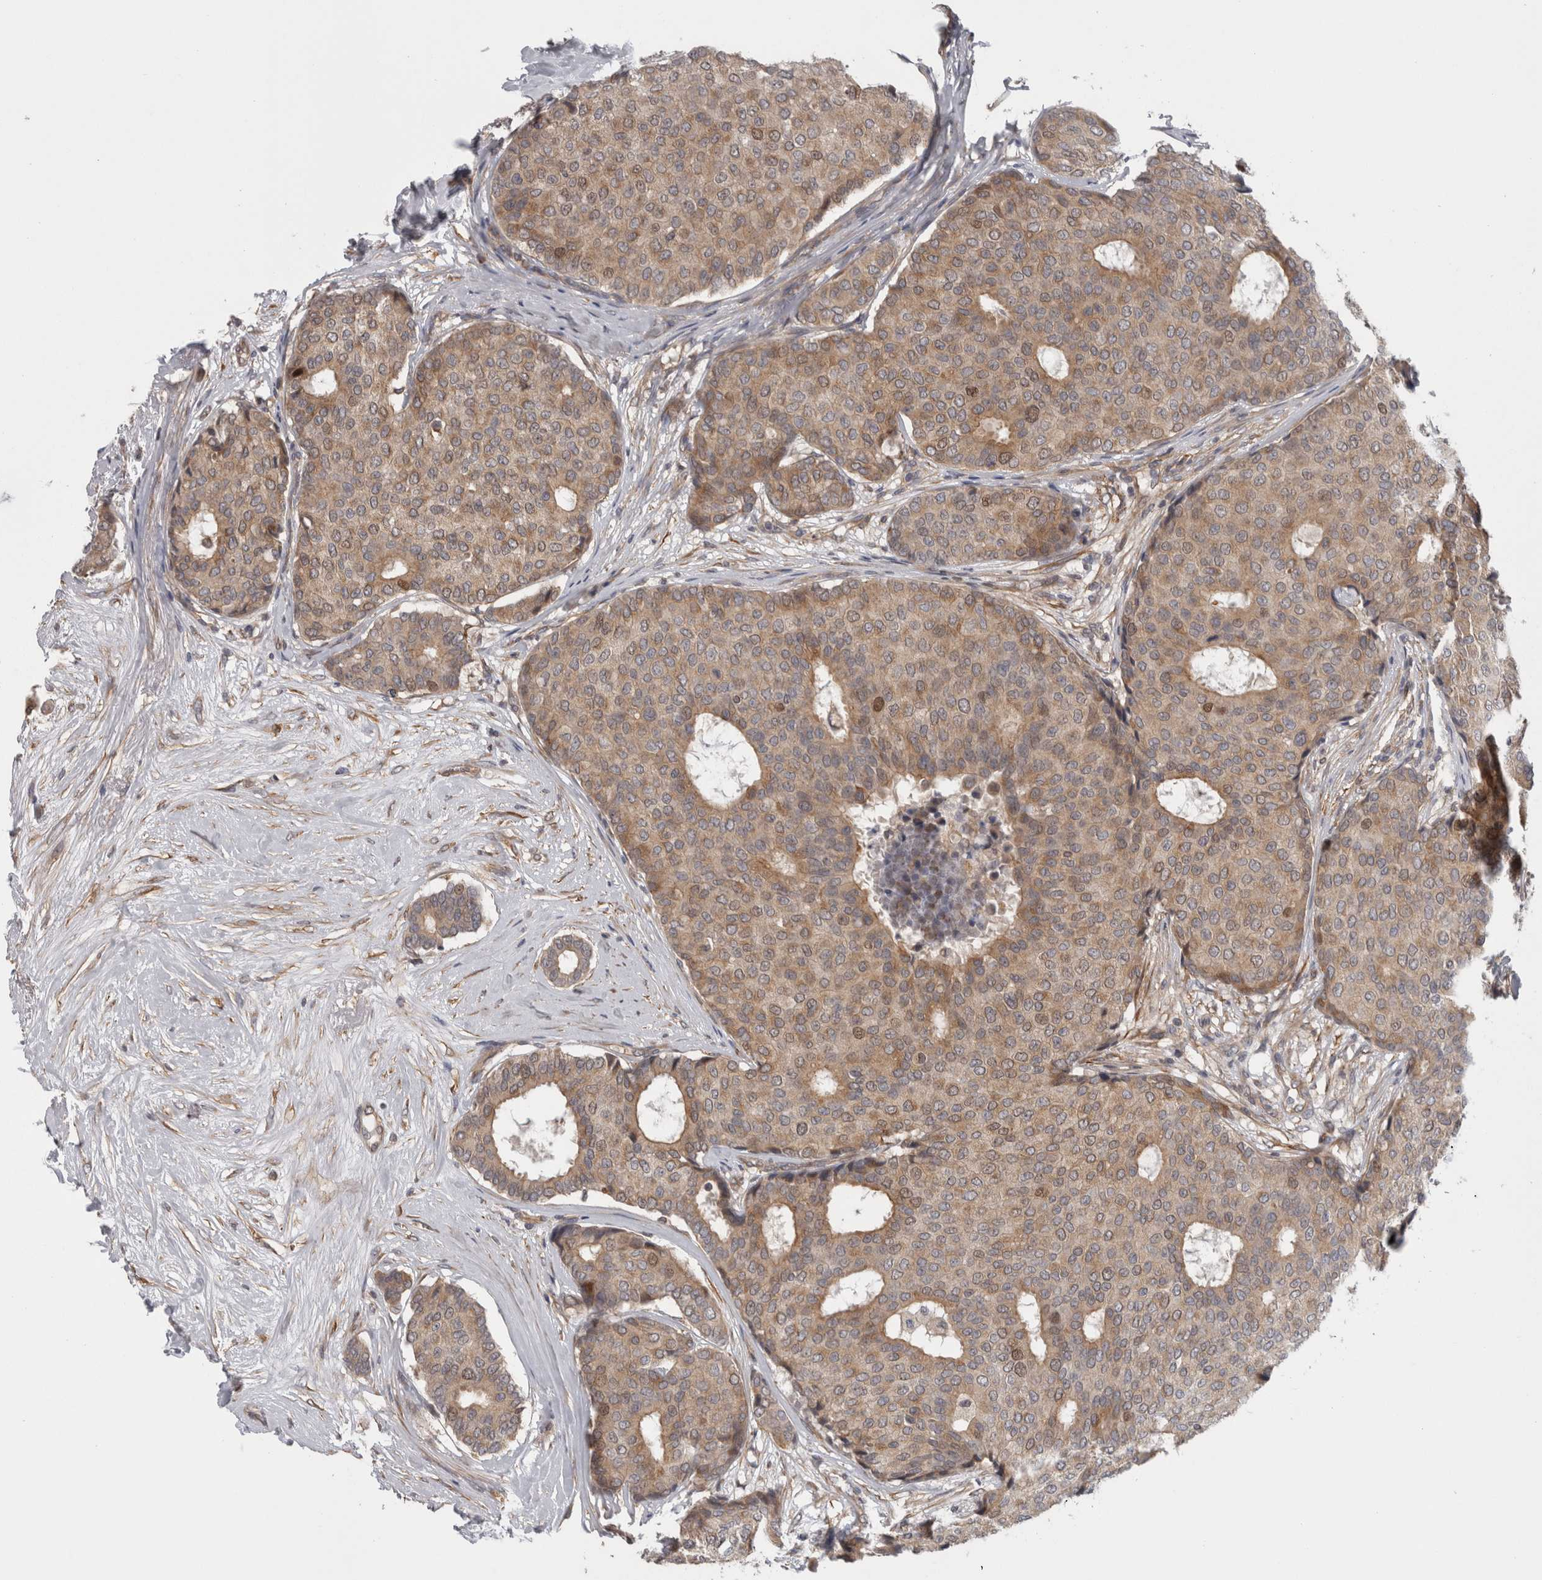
{"staining": {"intensity": "moderate", "quantity": "25%-75%", "location": "cytoplasmic/membranous"}, "tissue": "breast cancer", "cell_type": "Tumor cells", "image_type": "cancer", "snomed": [{"axis": "morphology", "description": "Duct carcinoma"}, {"axis": "topography", "description": "Breast"}], "caption": "IHC staining of breast cancer (infiltrating ductal carcinoma), which displays medium levels of moderate cytoplasmic/membranous positivity in approximately 25%-75% of tumor cells indicating moderate cytoplasmic/membranous protein expression. The staining was performed using DAB (brown) for protein detection and nuclei were counterstained in hematoxylin (blue).", "gene": "RMDN1", "patient": {"sex": "female", "age": 75}}